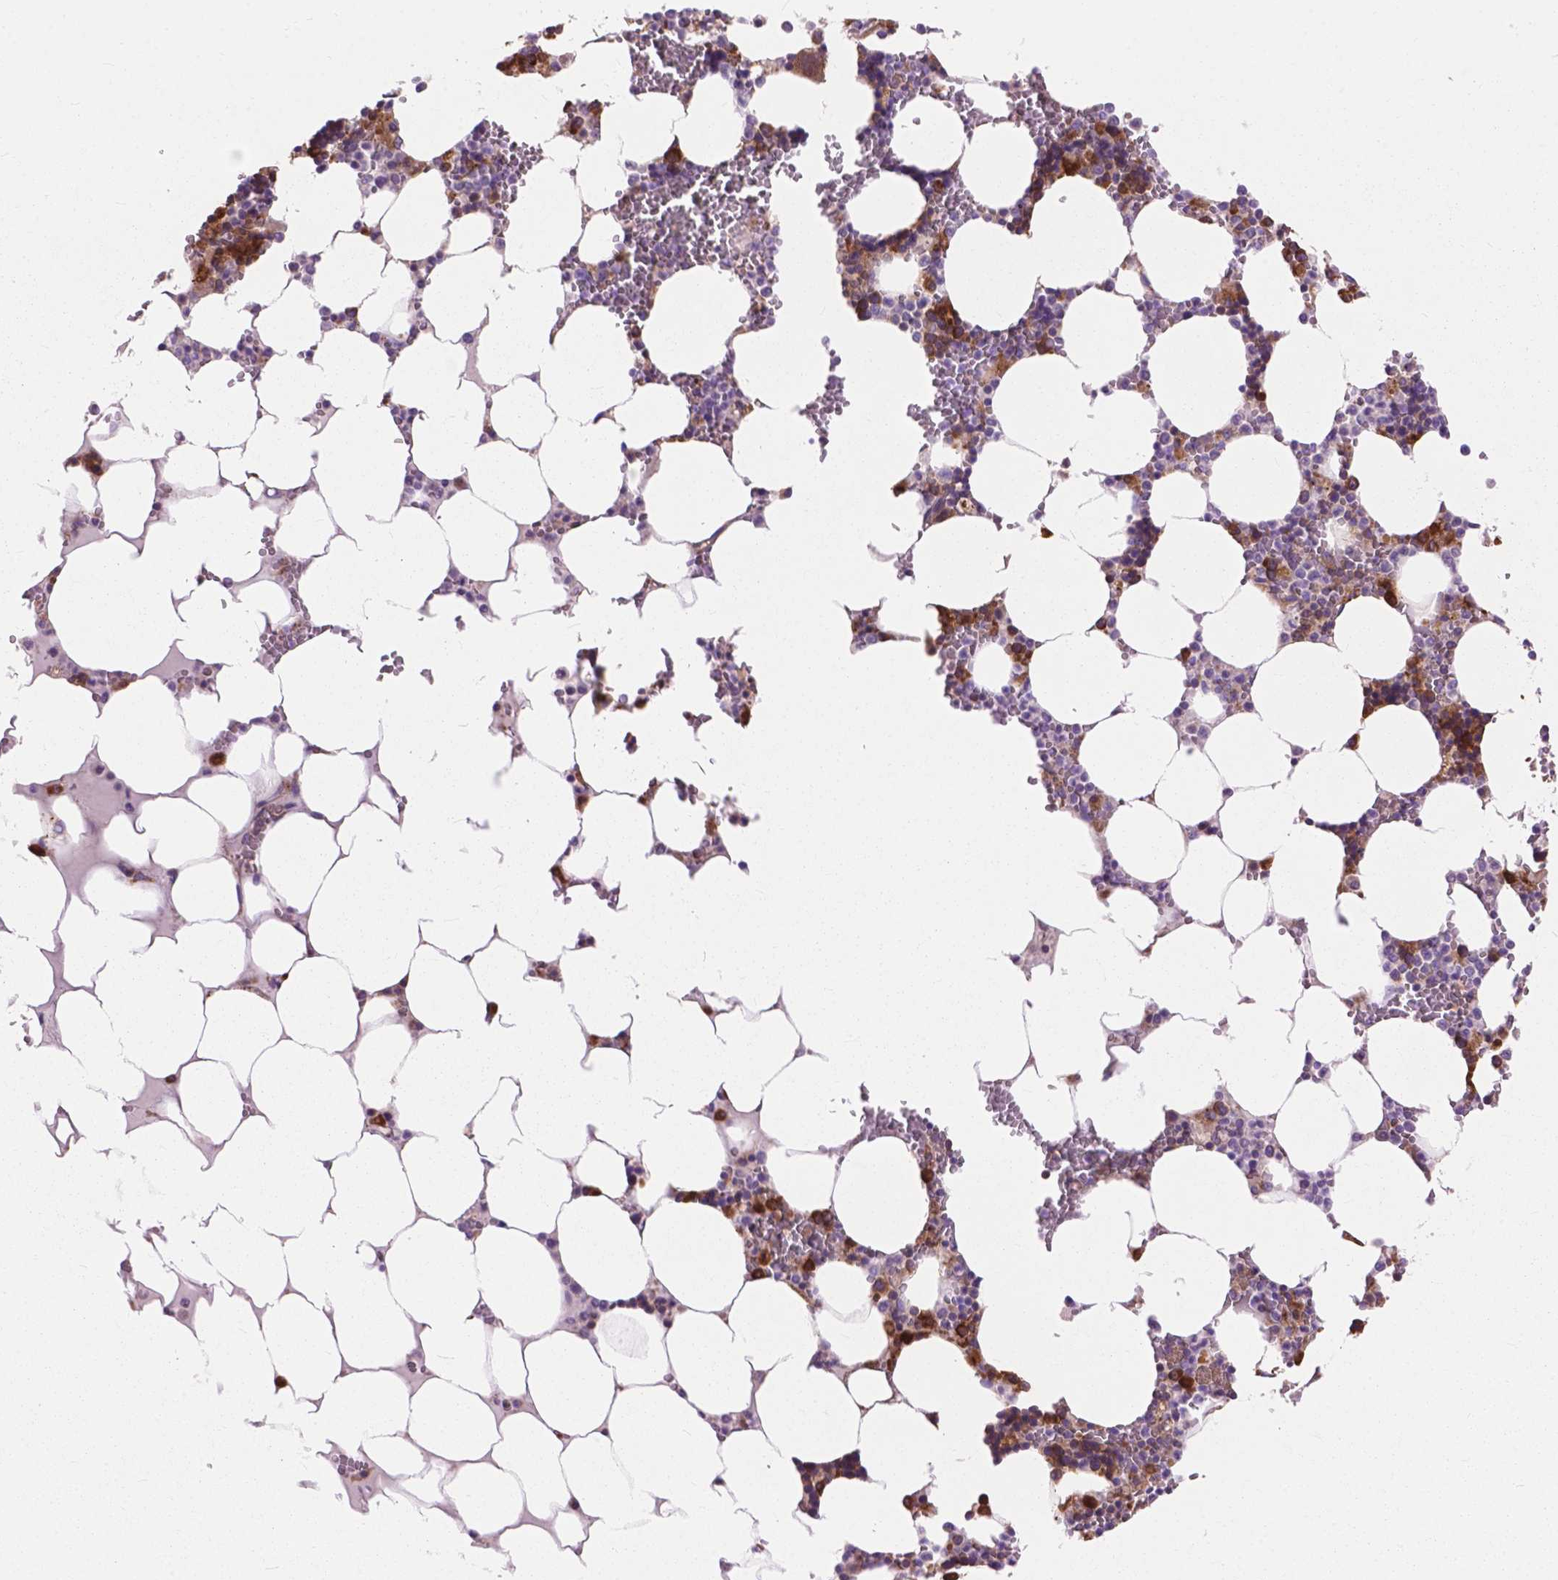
{"staining": {"intensity": "moderate", "quantity": "25%-75%", "location": "cytoplasmic/membranous"}, "tissue": "bone marrow", "cell_type": "Hematopoietic cells", "image_type": "normal", "snomed": [{"axis": "morphology", "description": "Normal tissue, NOS"}, {"axis": "topography", "description": "Bone marrow"}], "caption": "Immunohistochemical staining of normal bone marrow displays 25%-75% levels of moderate cytoplasmic/membranous protein staining in about 25%-75% of hematopoietic cells. (DAB IHC, brown staining for protein, blue staining for nuclei).", "gene": "RPL37A", "patient": {"sex": "male", "age": 64}}